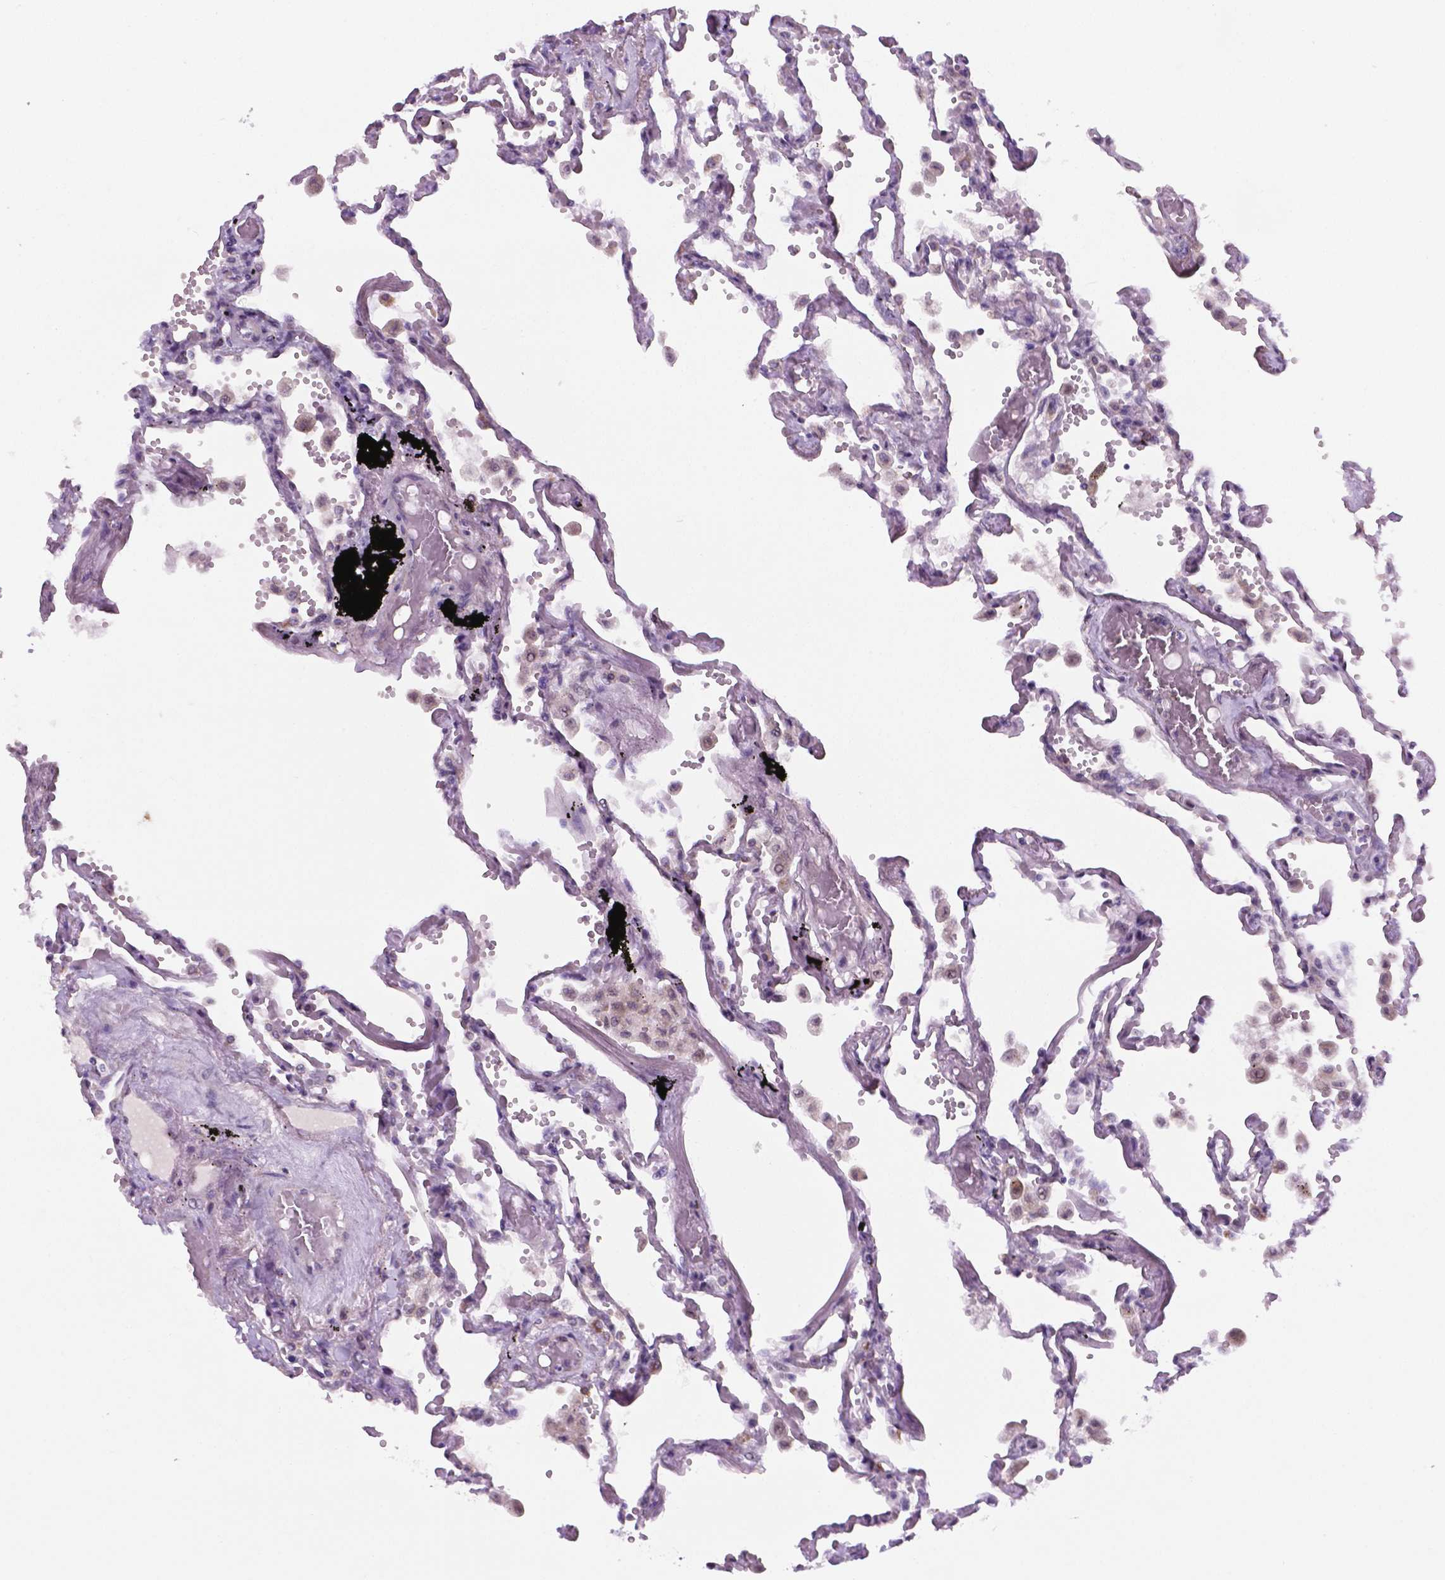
{"staining": {"intensity": "negative", "quantity": "none", "location": "none"}, "tissue": "lung", "cell_type": "Alveolar cells", "image_type": "normal", "snomed": [{"axis": "morphology", "description": "Normal tissue, NOS"}, {"axis": "morphology", "description": "Adenocarcinoma, NOS"}, {"axis": "topography", "description": "Cartilage tissue"}, {"axis": "topography", "description": "Lung"}], "caption": "There is no significant expression in alveolar cells of lung. The staining is performed using DAB (3,3'-diaminobenzidine) brown chromogen with nuclei counter-stained in using hematoxylin.", "gene": "C18orf21", "patient": {"sex": "female", "age": 67}}